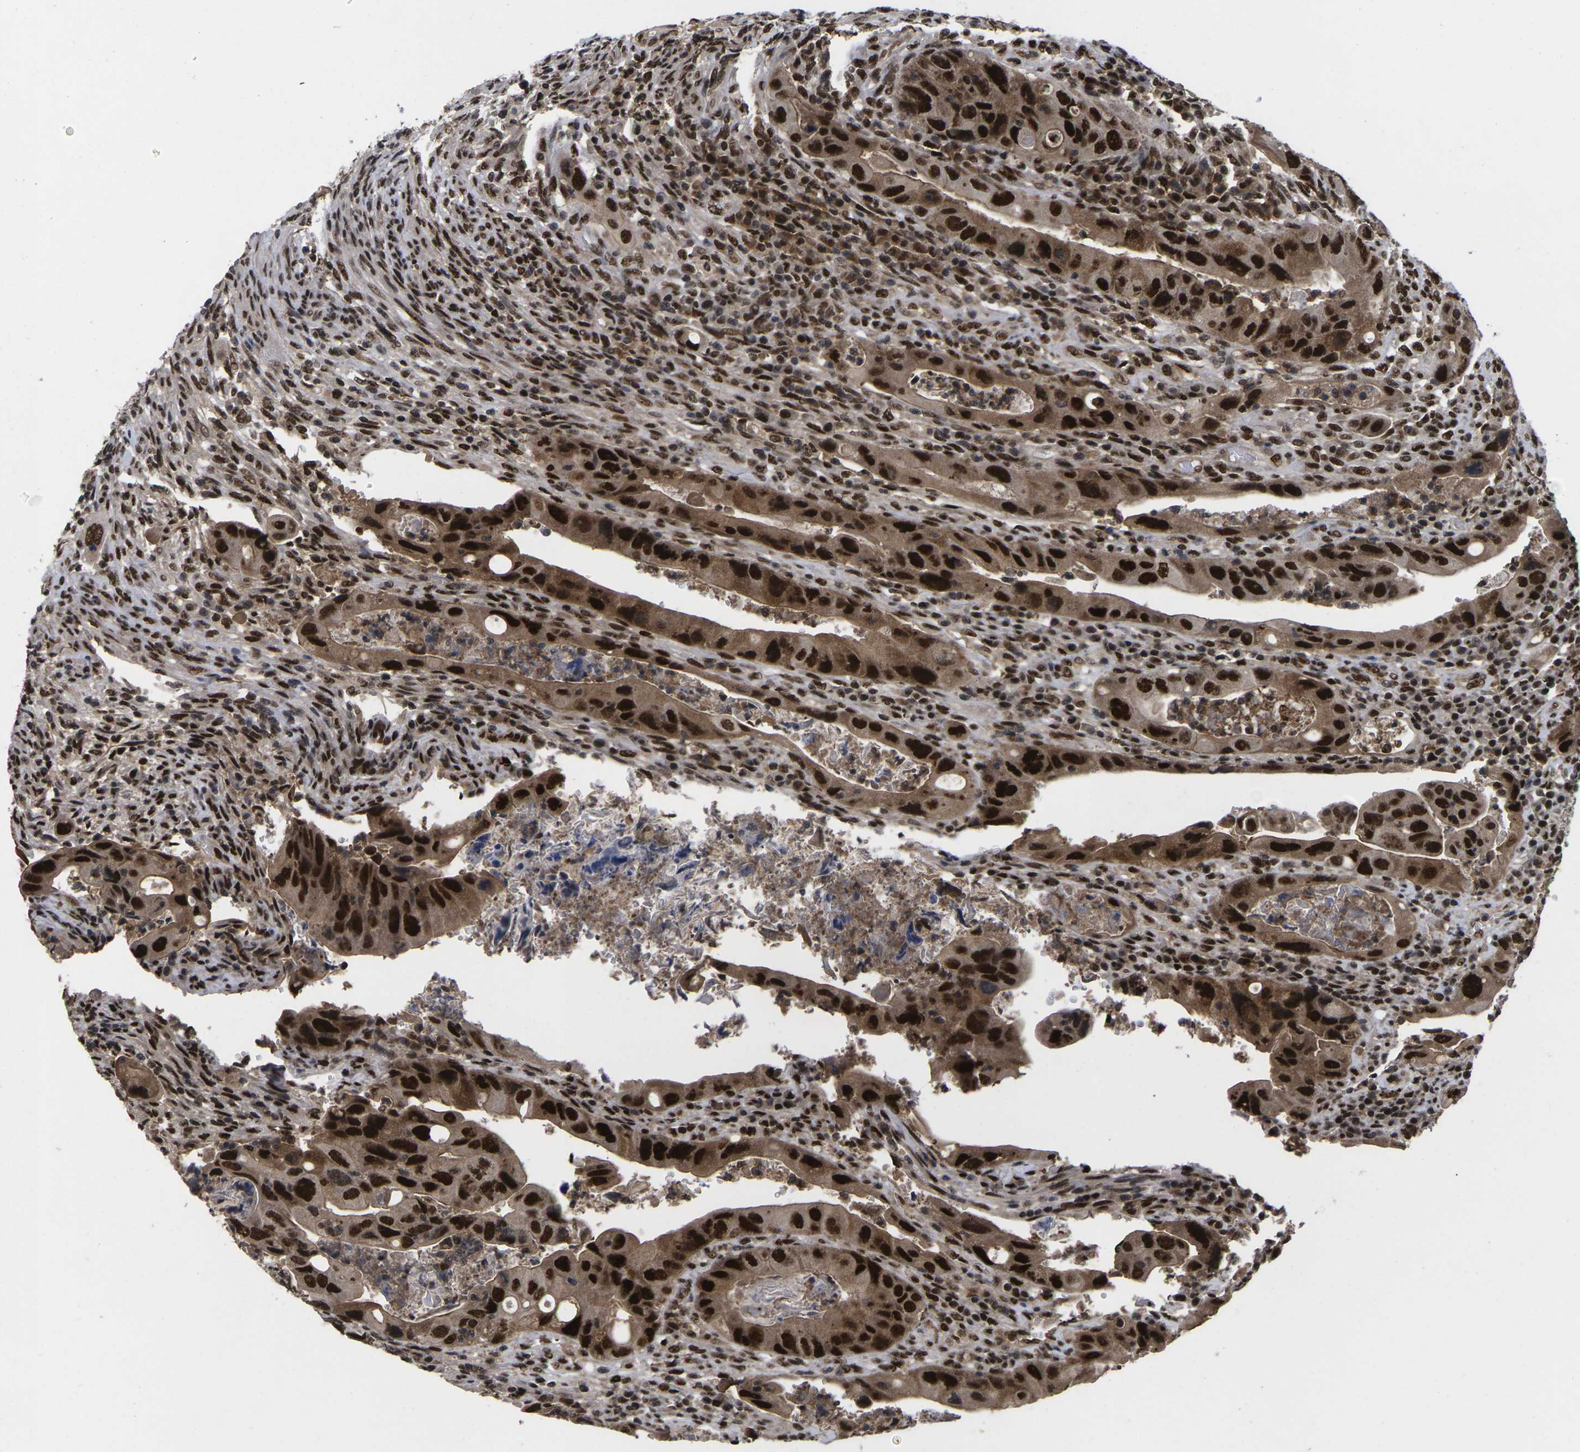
{"staining": {"intensity": "strong", "quantity": ">75%", "location": "nuclear"}, "tissue": "colorectal cancer", "cell_type": "Tumor cells", "image_type": "cancer", "snomed": [{"axis": "morphology", "description": "Adenocarcinoma, NOS"}, {"axis": "topography", "description": "Rectum"}], "caption": "High-power microscopy captured an immunohistochemistry image of colorectal adenocarcinoma, revealing strong nuclear staining in about >75% of tumor cells. The protein is shown in brown color, while the nuclei are stained blue.", "gene": "GTF2E1", "patient": {"sex": "female", "age": 57}}